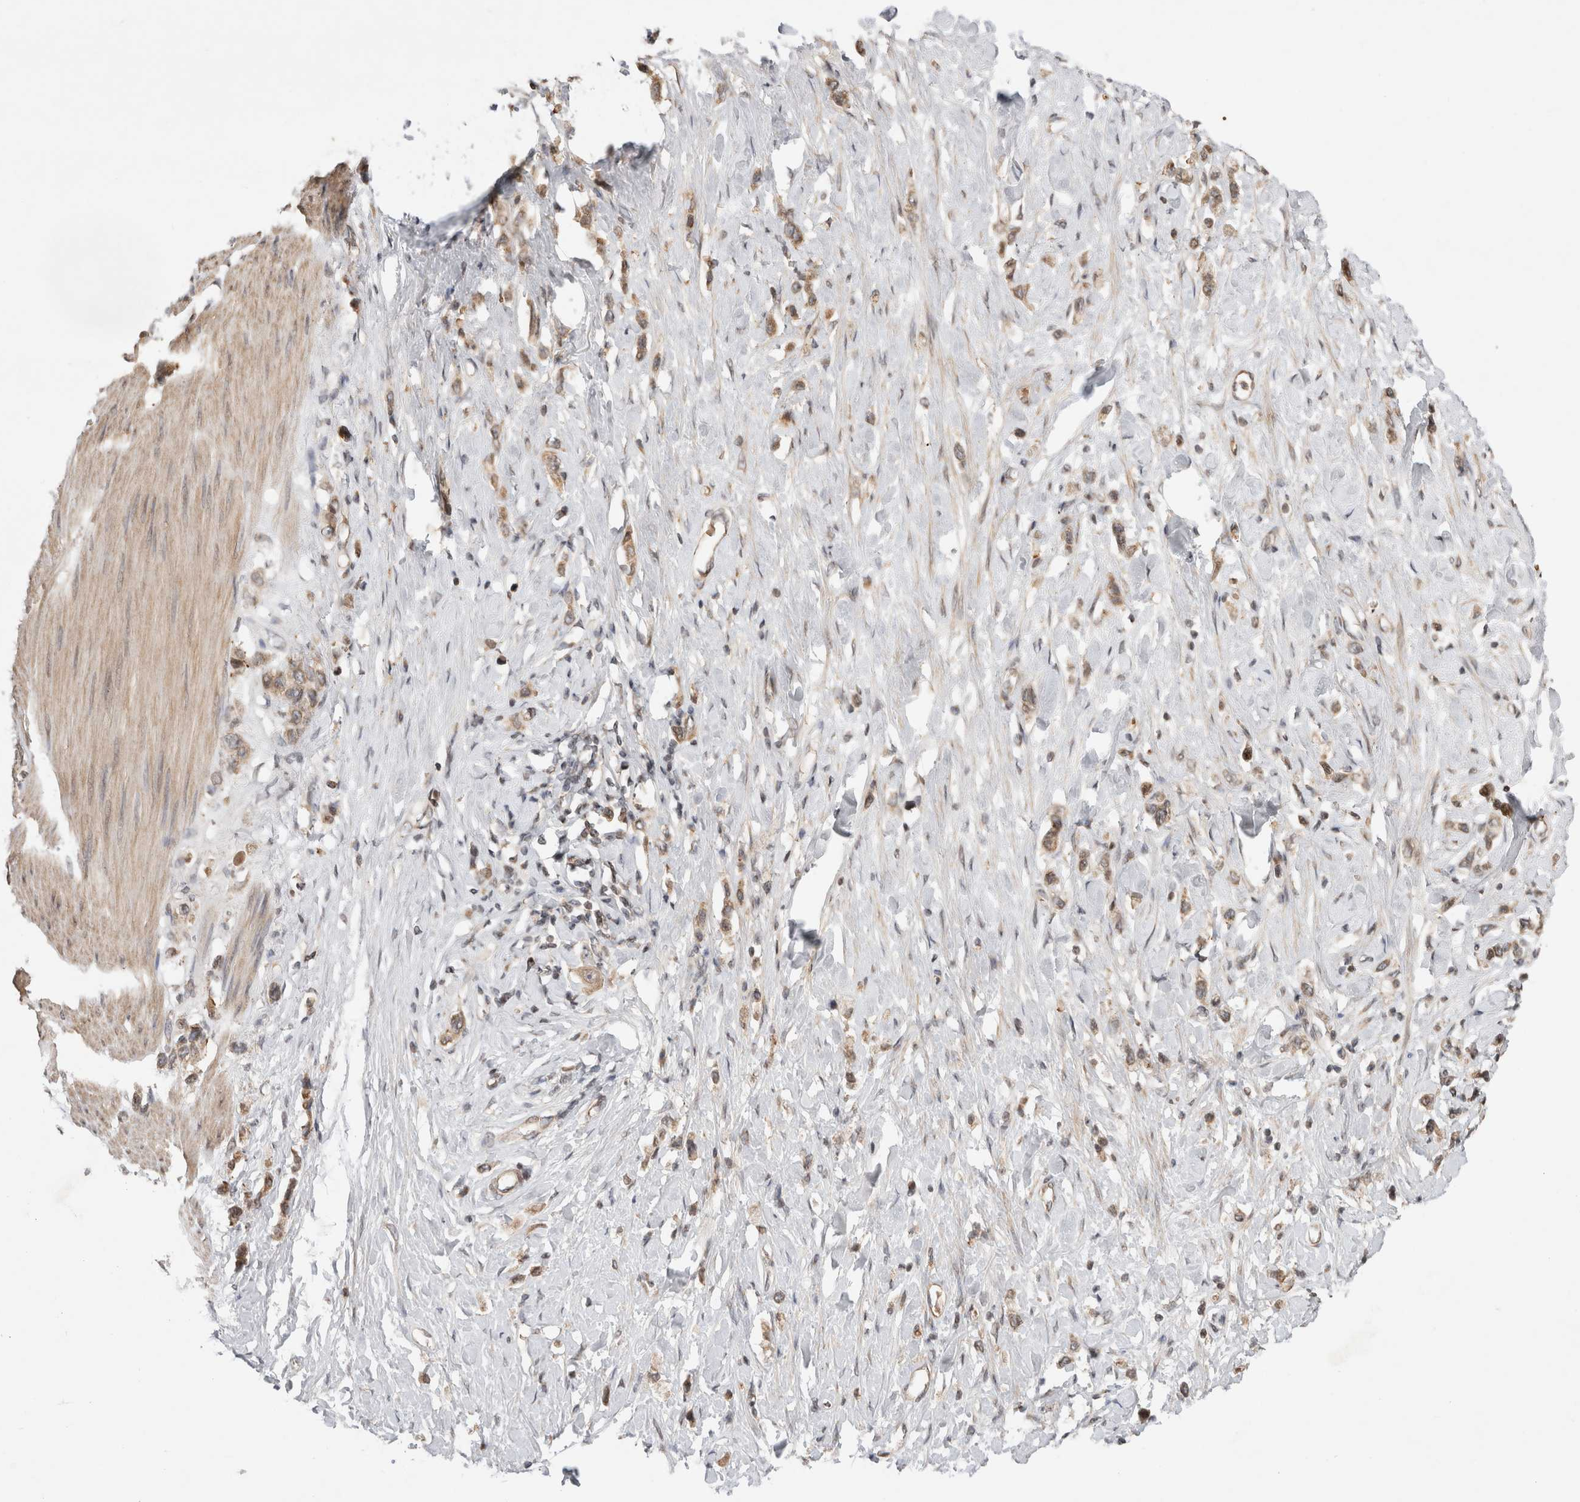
{"staining": {"intensity": "moderate", "quantity": ">75%", "location": "cytoplasmic/membranous"}, "tissue": "stomach cancer", "cell_type": "Tumor cells", "image_type": "cancer", "snomed": [{"axis": "morphology", "description": "Adenocarcinoma, NOS"}, {"axis": "topography", "description": "Stomach"}], "caption": "Immunohistochemistry histopathology image of neoplastic tissue: adenocarcinoma (stomach) stained using IHC reveals medium levels of moderate protein expression localized specifically in the cytoplasmic/membranous of tumor cells, appearing as a cytoplasmic/membranous brown color.", "gene": "EIF2AK1", "patient": {"sex": "female", "age": 65}}